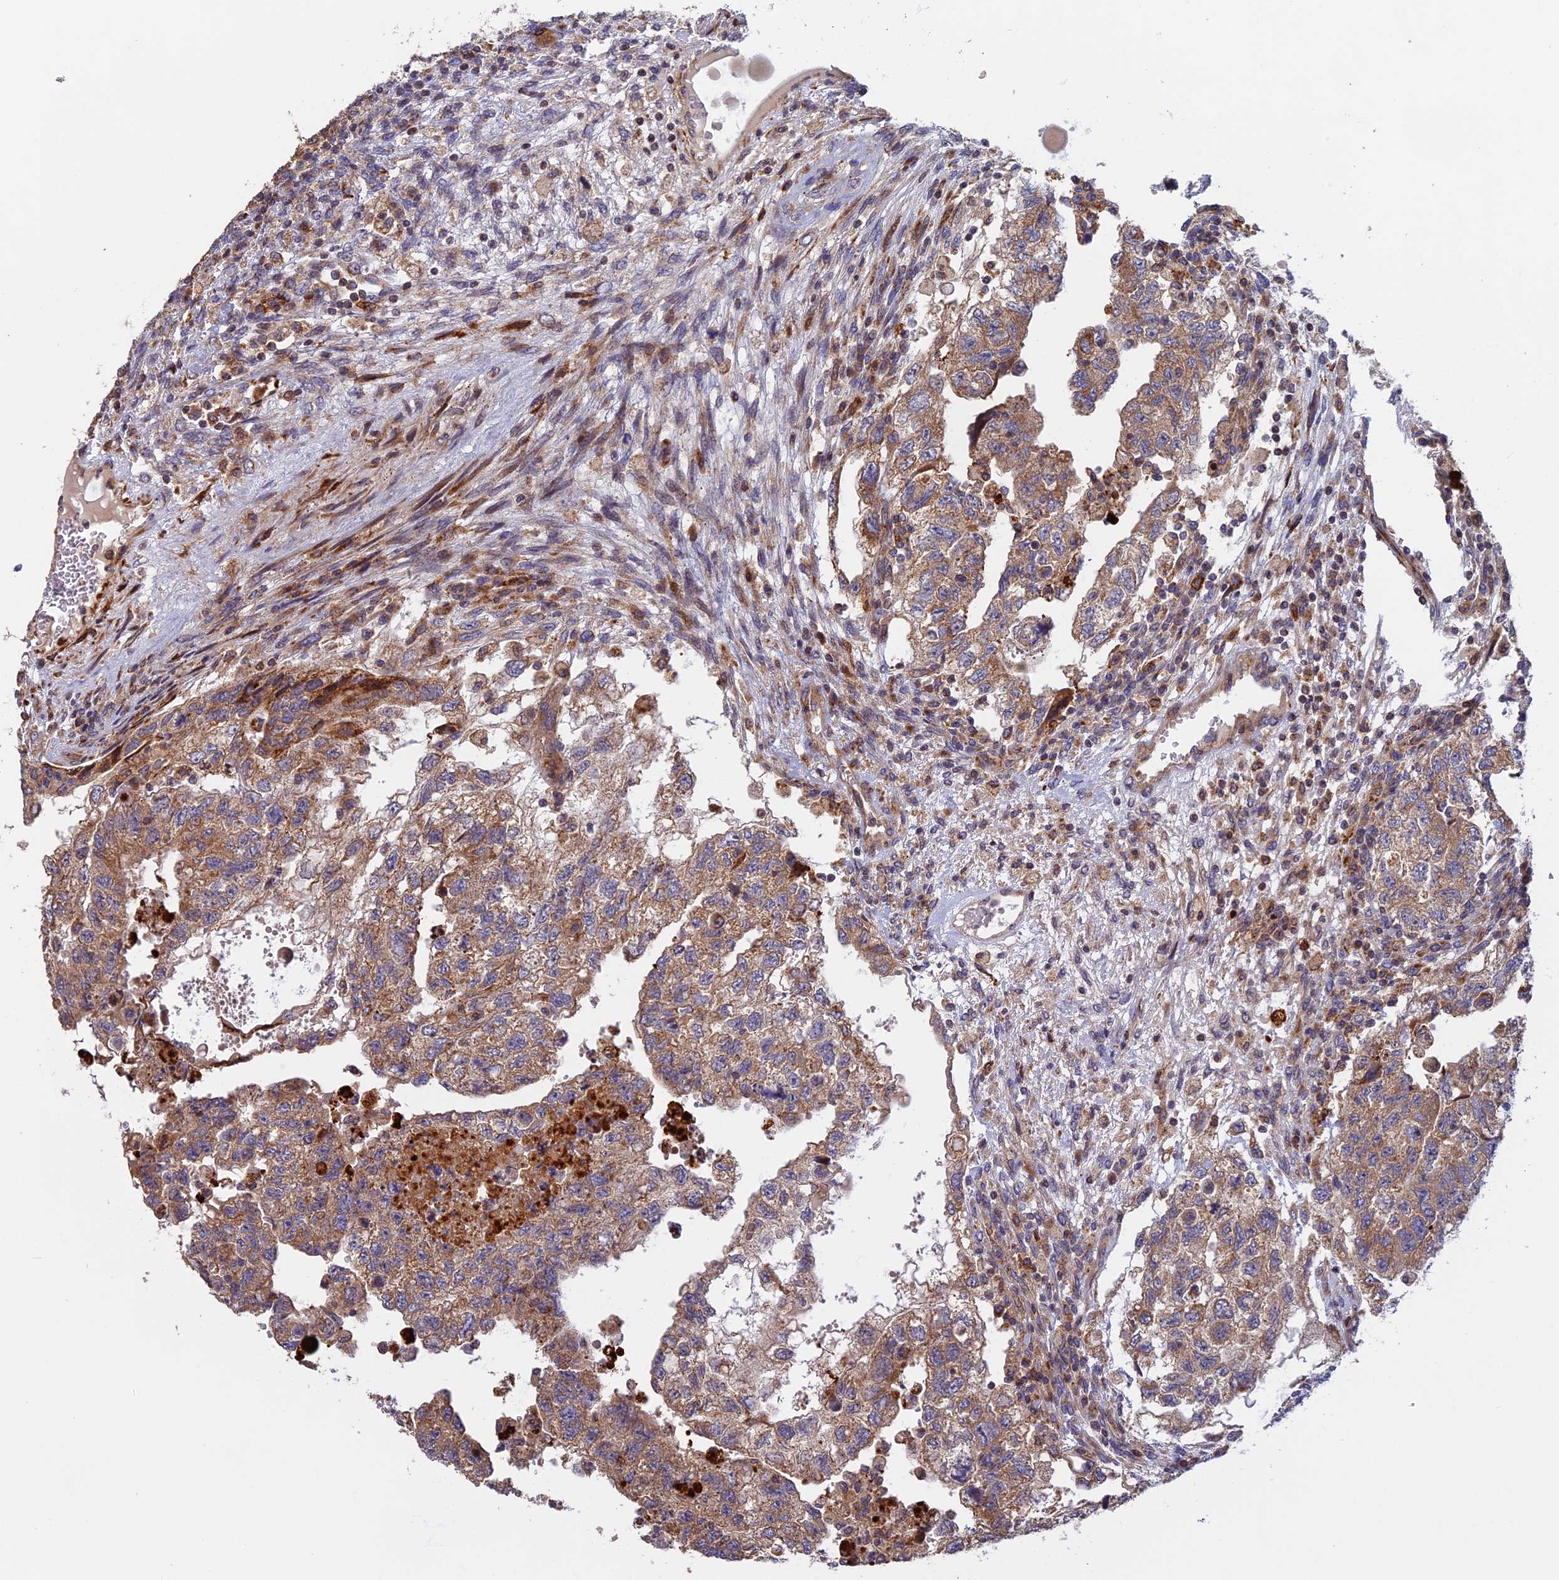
{"staining": {"intensity": "weak", "quantity": ">75%", "location": "cytoplasmic/membranous"}, "tissue": "testis cancer", "cell_type": "Tumor cells", "image_type": "cancer", "snomed": [{"axis": "morphology", "description": "Carcinoma, Embryonal, NOS"}, {"axis": "topography", "description": "Testis"}], "caption": "Weak cytoplasmic/membranous expression for a protein is identified in approximately >75% of tumor cells of embryonal carcinoma (testis) using IHC.", "gene": "EDAR", "patient": {"sex": "male", "age": 36}}